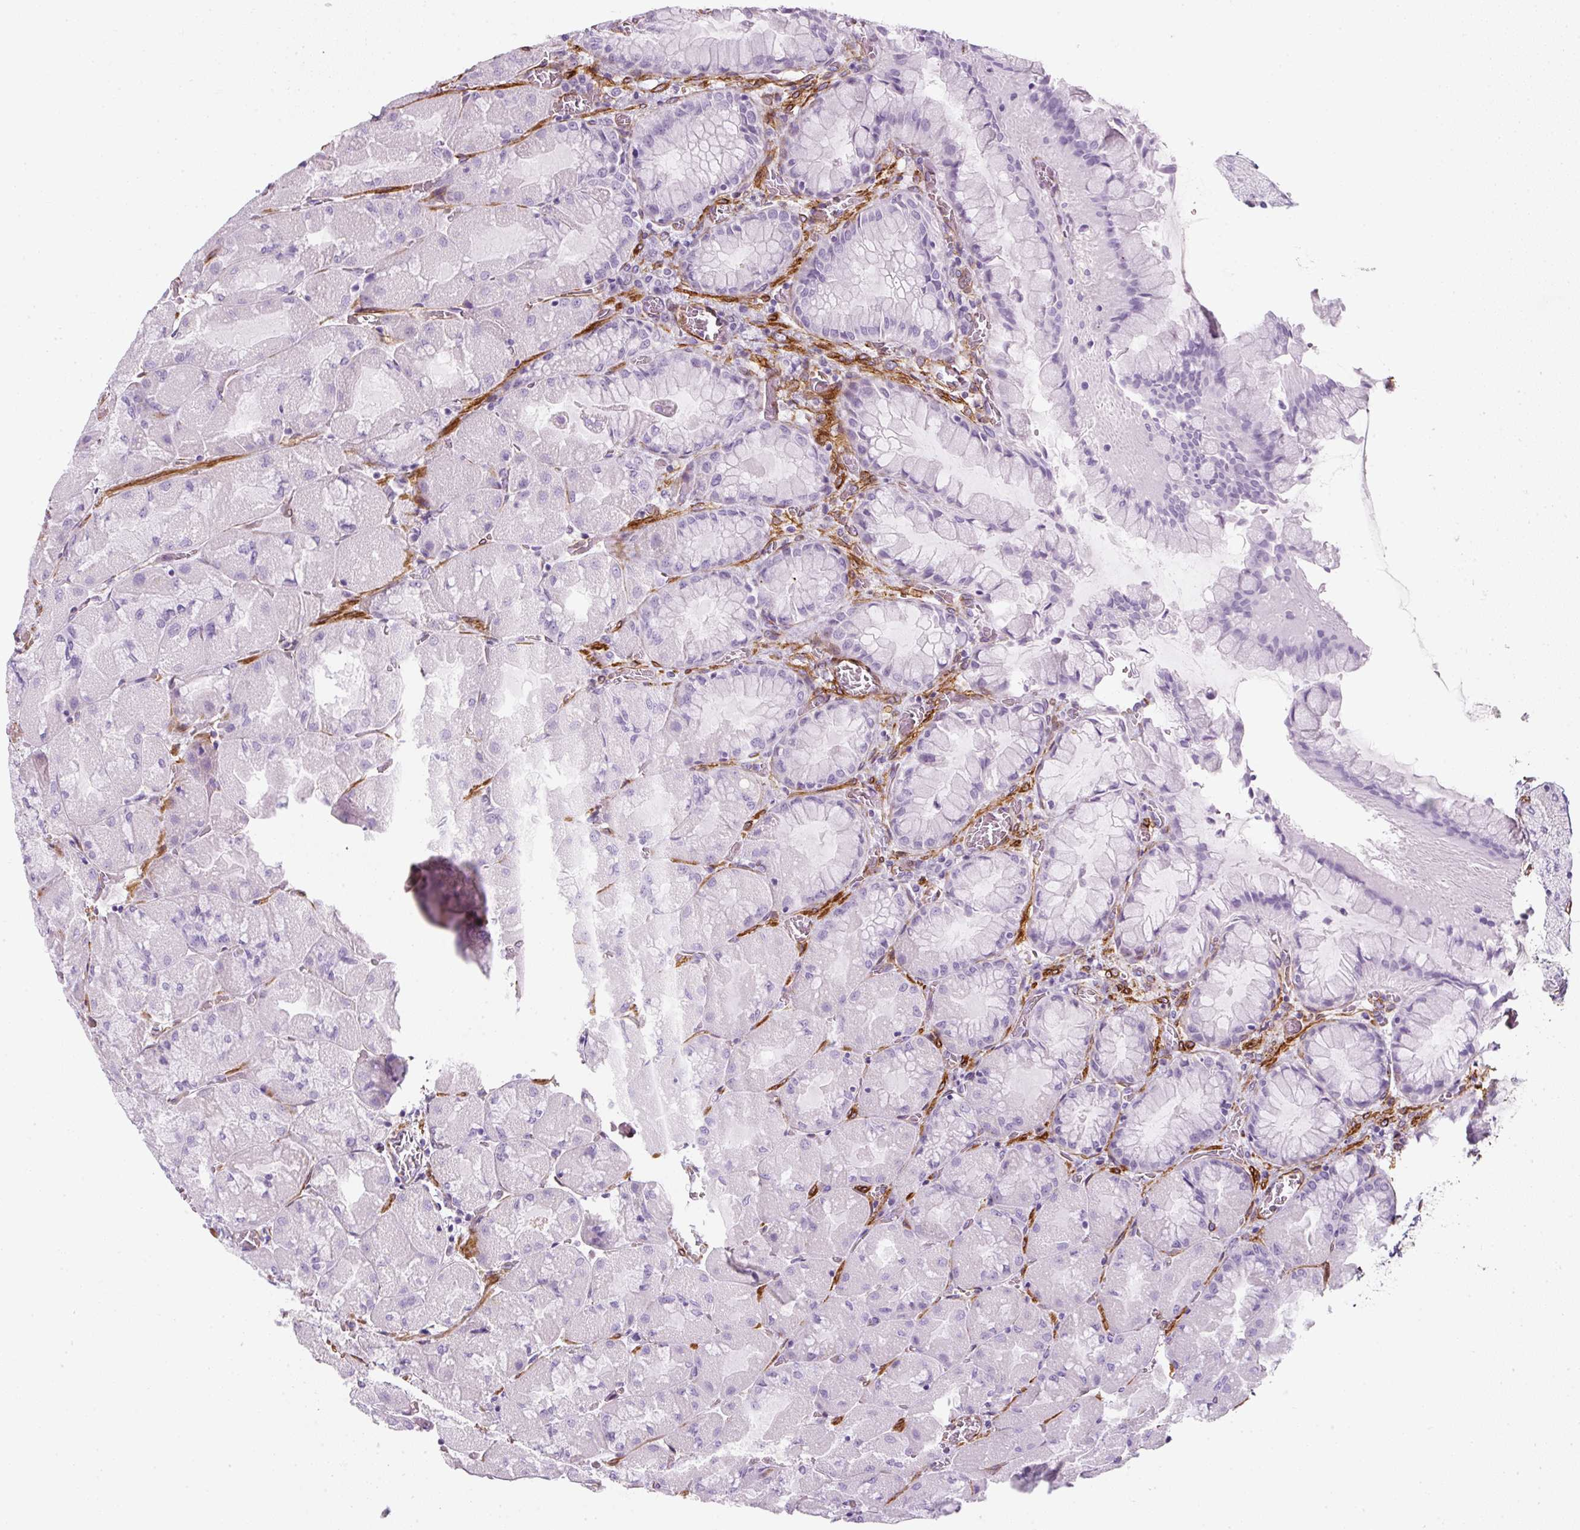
{"staining": {"intensity": "negative", "quantity": "none", "location": "none"}, "tissue": "stomach", "cell_type": "Glandular cells", "image_type": "normal", "snomed": [{"axis": "morphology", "description": "Normal tissue, NOS"}, {"axis": "topography", "description": "Stomach"}], "caption": "DAB immunohistochemical staining of normal stomach demonstrates no significant staining in glandular cells.", "gene": "CAVIN3", "patient": {"sex": "female", "age": 61}}